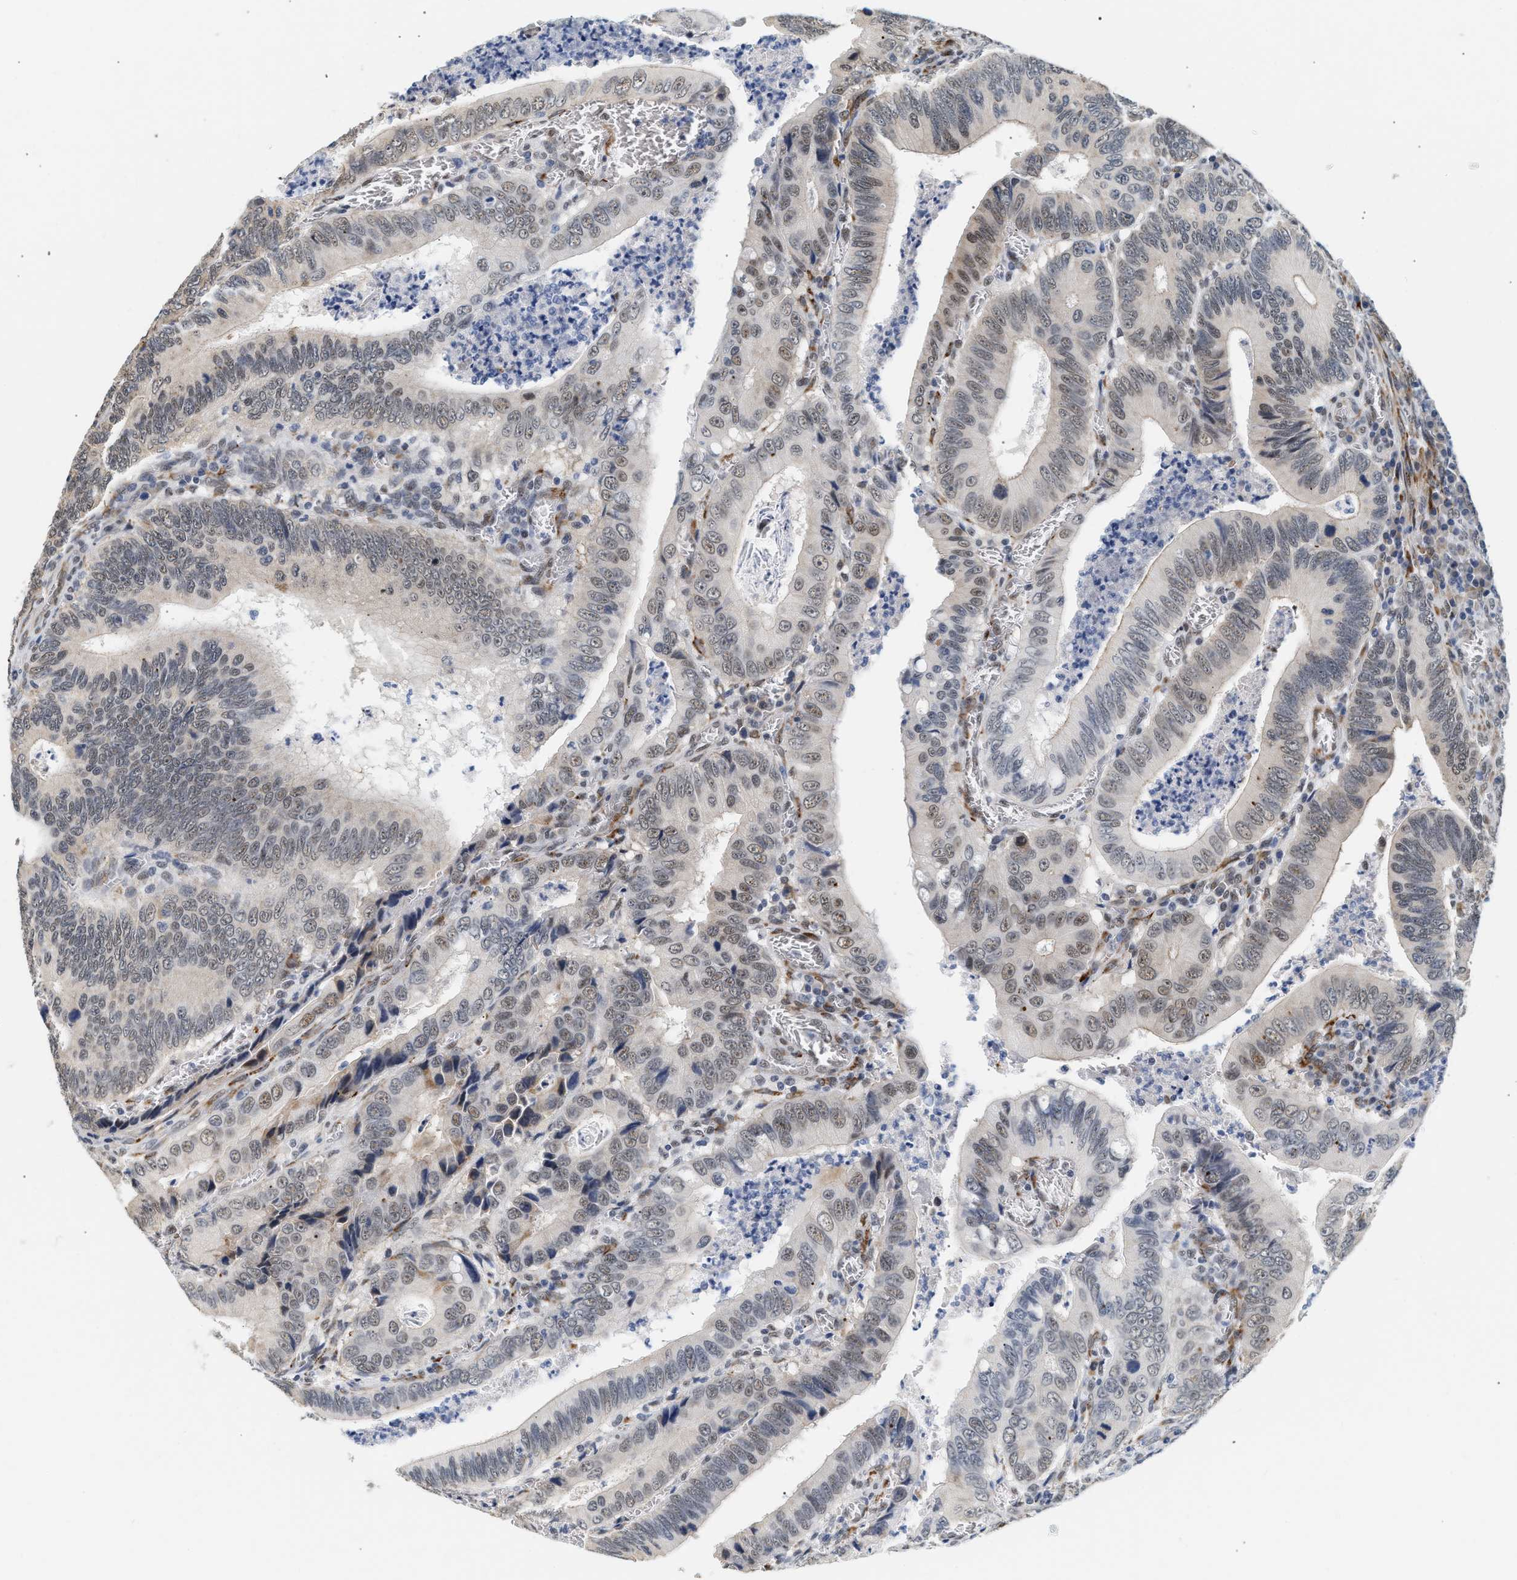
{"staining": {"intensity": "weak", "quantity": "25%-75%", "location": "nuclear"}, "tissue": "colorectal cancer", "cell_type": "Tumor cells", "image_type": "cancer", "snomed": [{"axis": "morphology", "description": "Inflammation, NOS"}, {"axis": "morphology", "description": "Adenocarcinoma, NOS"}, {"axis": "topography", "description": "Colon"}], "caption": "Protein expression analysis of human colorectal cancer (adenocarcinoma) reveals weak nuclear positivity in approximately 25%-75% of tumor cells.", "gene": "THOC1", "patient": {"sex": "male", "age": 72}}